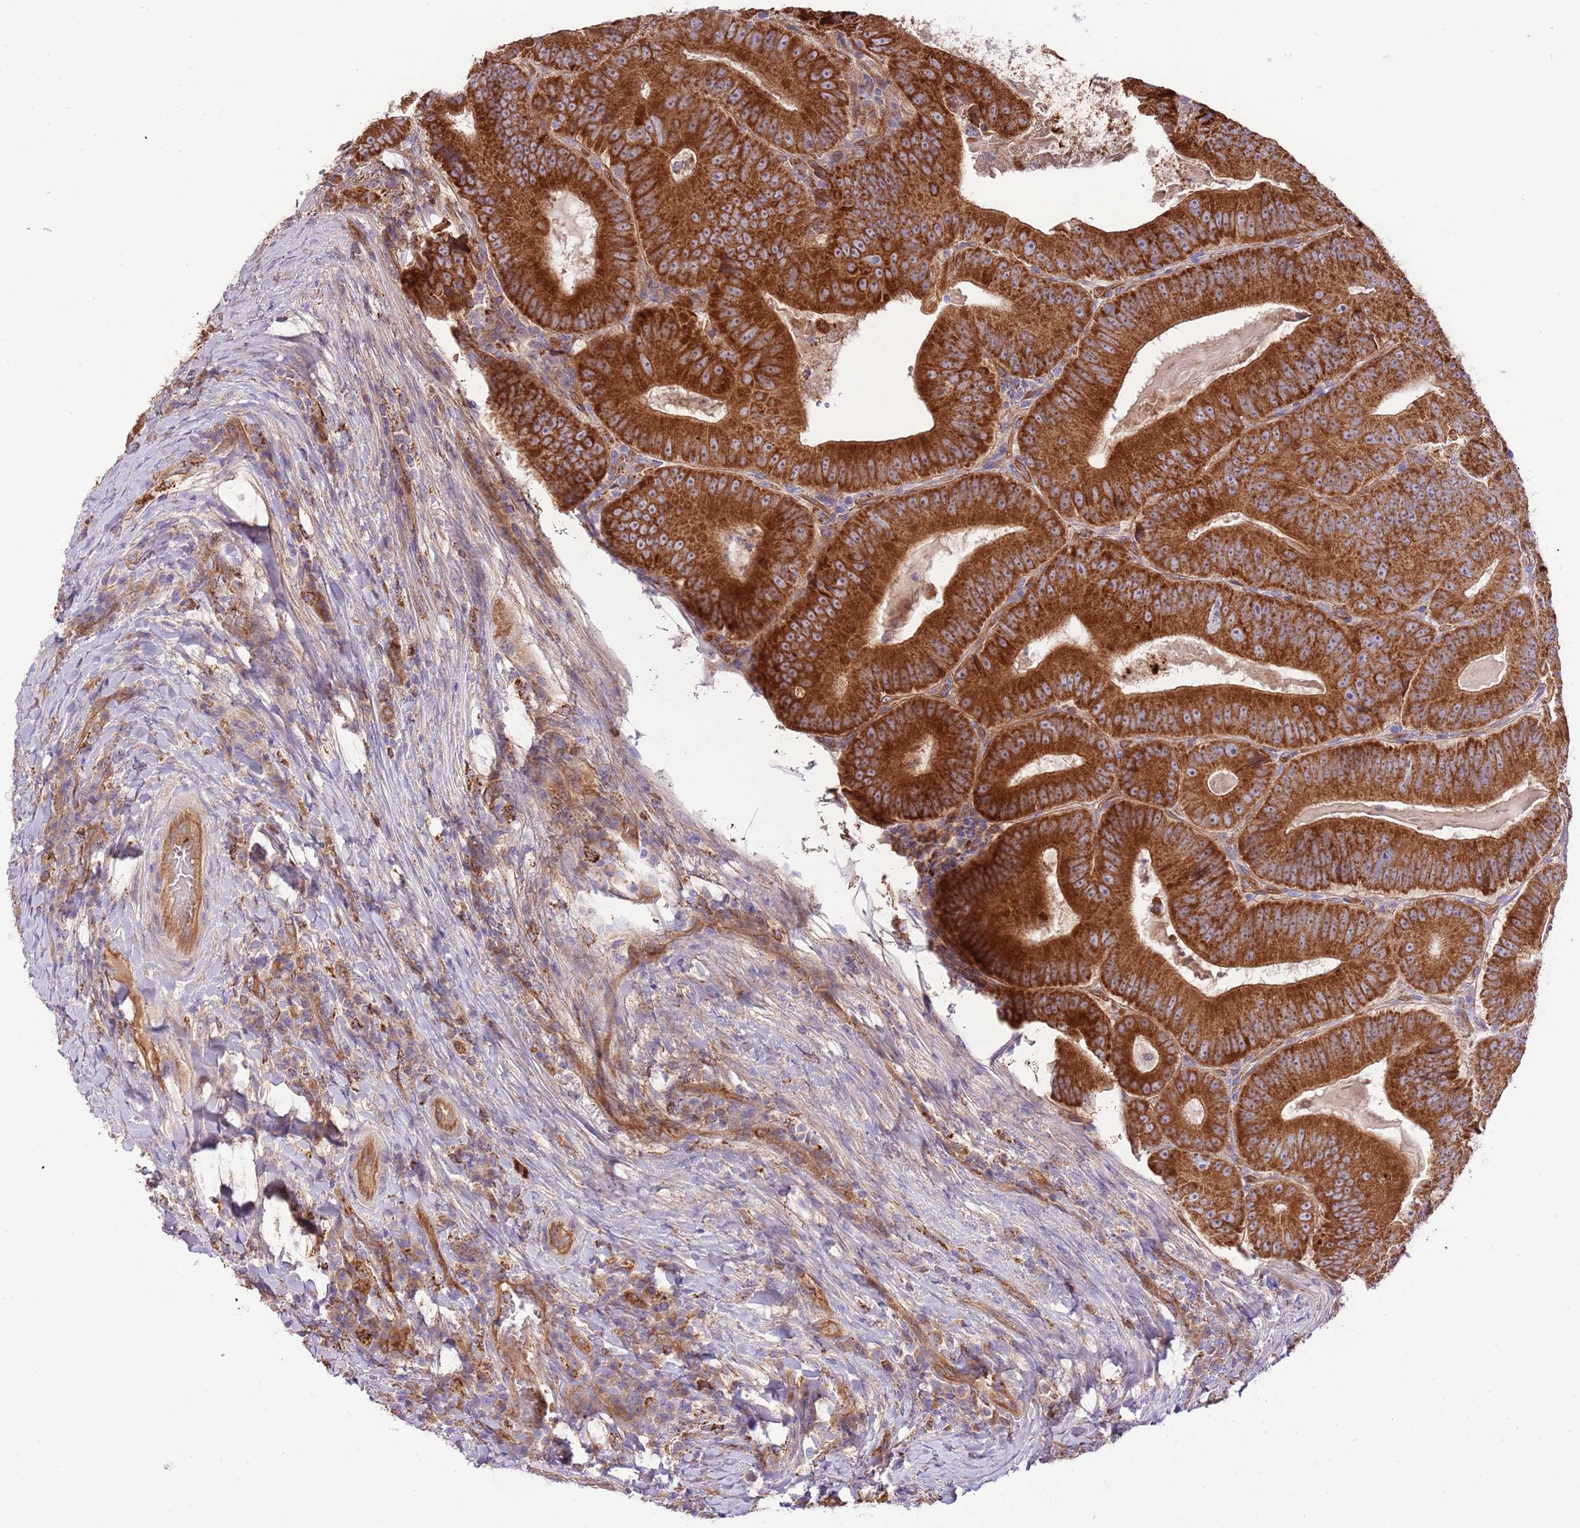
{"staining": {"intensity": "strong", "quantity": ">75%", "location": "cytoplasmic/membranous"}, "tissue": "colorectal cancer", "cell_type": "Tumor cells", "image_type": "cancer", "snomed": [{"axis": "morphology", "description": "Adenocarcinoma, NOS"}, {"axis": "topography", "description": "Colon"}], "caption": "This histopathology image demonstrates immunohistochemistry staining of colorectal cancer (adenocarcinoma), with high strong cytoplasmic/membranous staining in about >75% of tumor cells.", "gene": "DOCK6", "patient": {"sex": "female", "age": 86}}